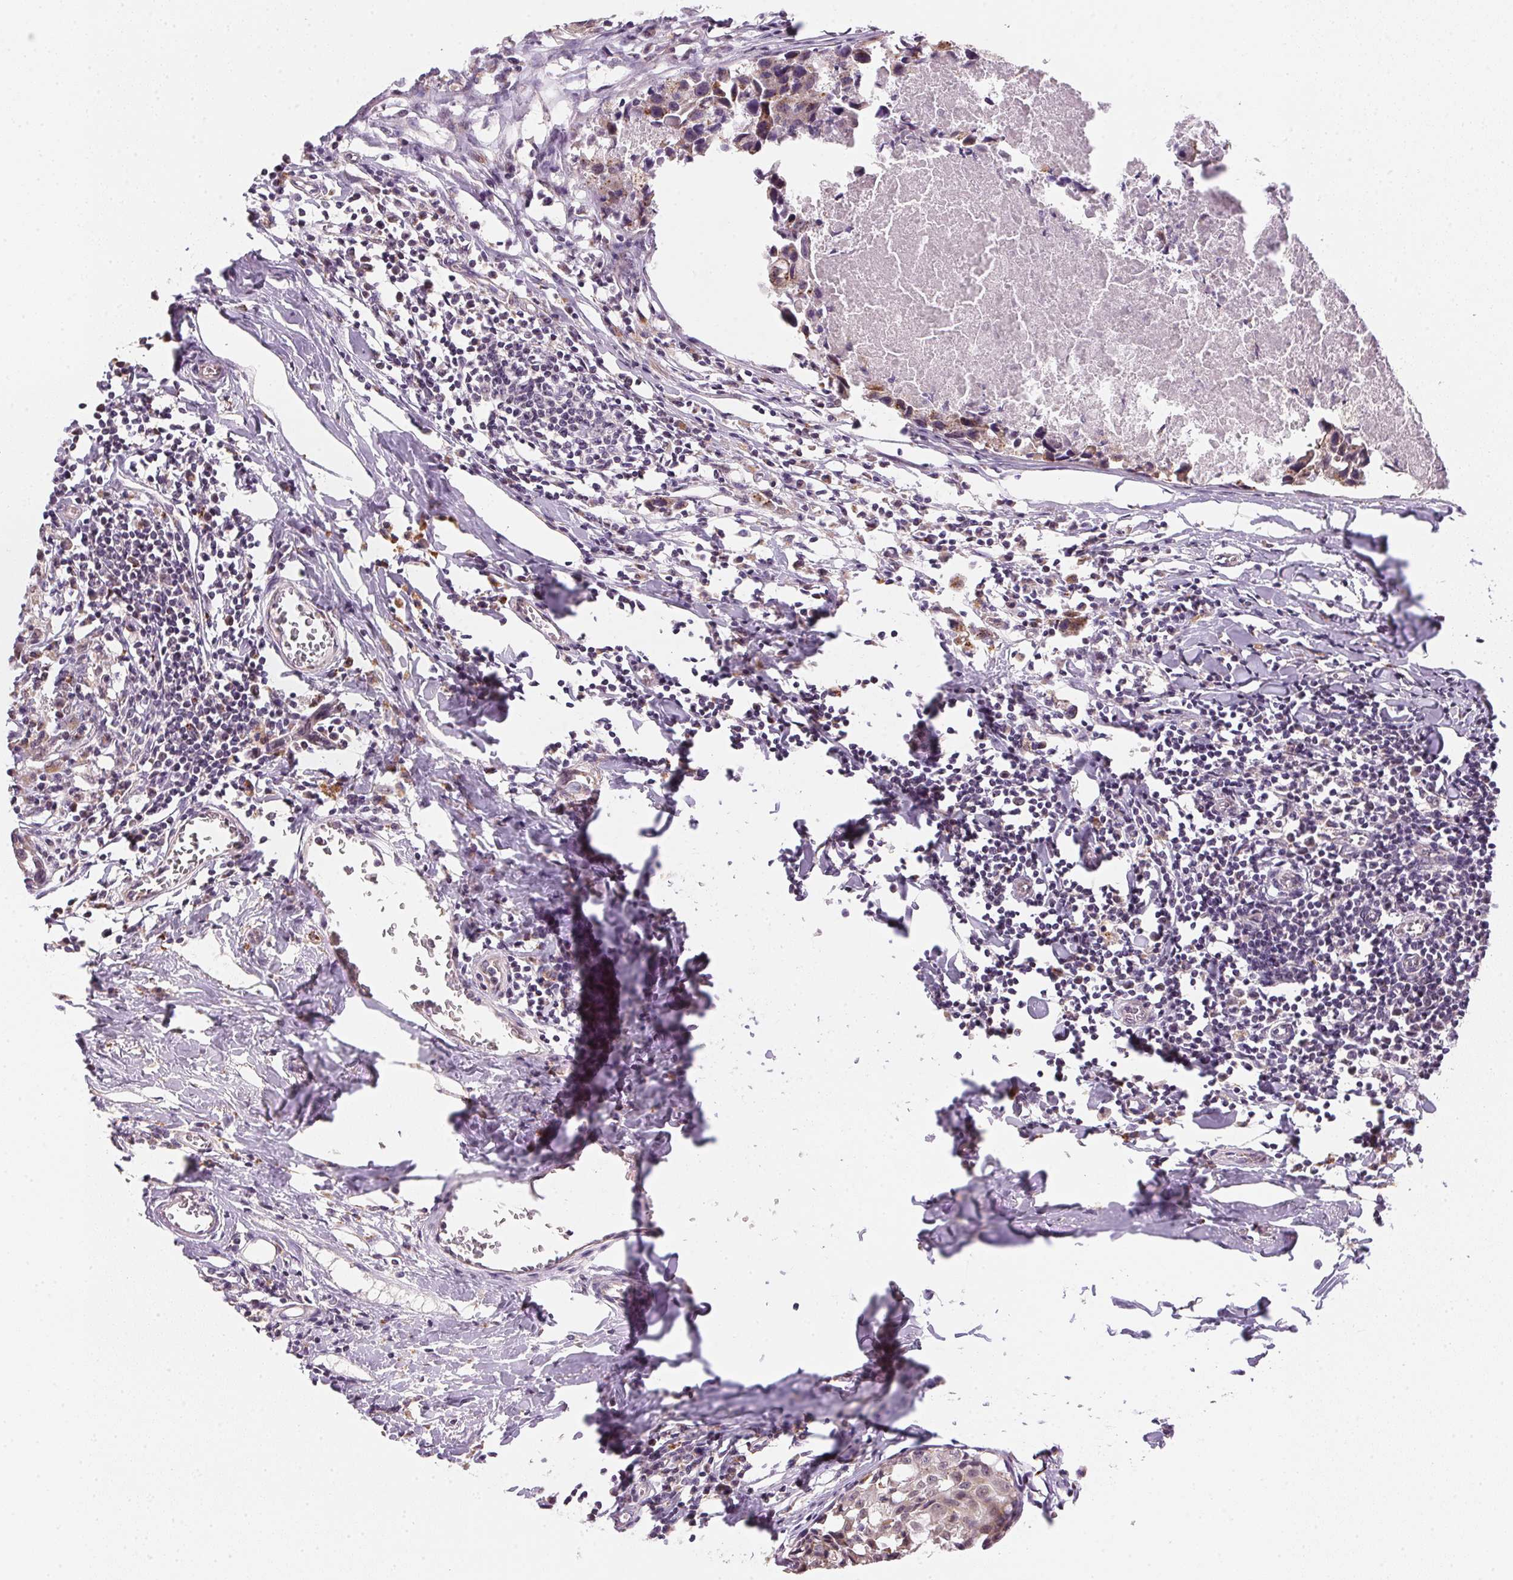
{"staining": {"intensity": "weak", "quantity": "25%-75%", "location": "cytoplasmic/membranous"}, "tissue": "breast cancer", "cell_type": "Tumor cells", "image_type": "cancer", "snomed": [{"axis": "morphology", "description": "Duct carcinoma"}, {"axis": "topography", "description": "Breast"}], "caption": "A histopathology image of human infiltrating ductal carcinoma (breast) stained for a protein shows weak cytoplasmic/membranous brown staining in tumor cells.", "gene": "METTL13", "patient": {"sex": "female", "age": 27}}